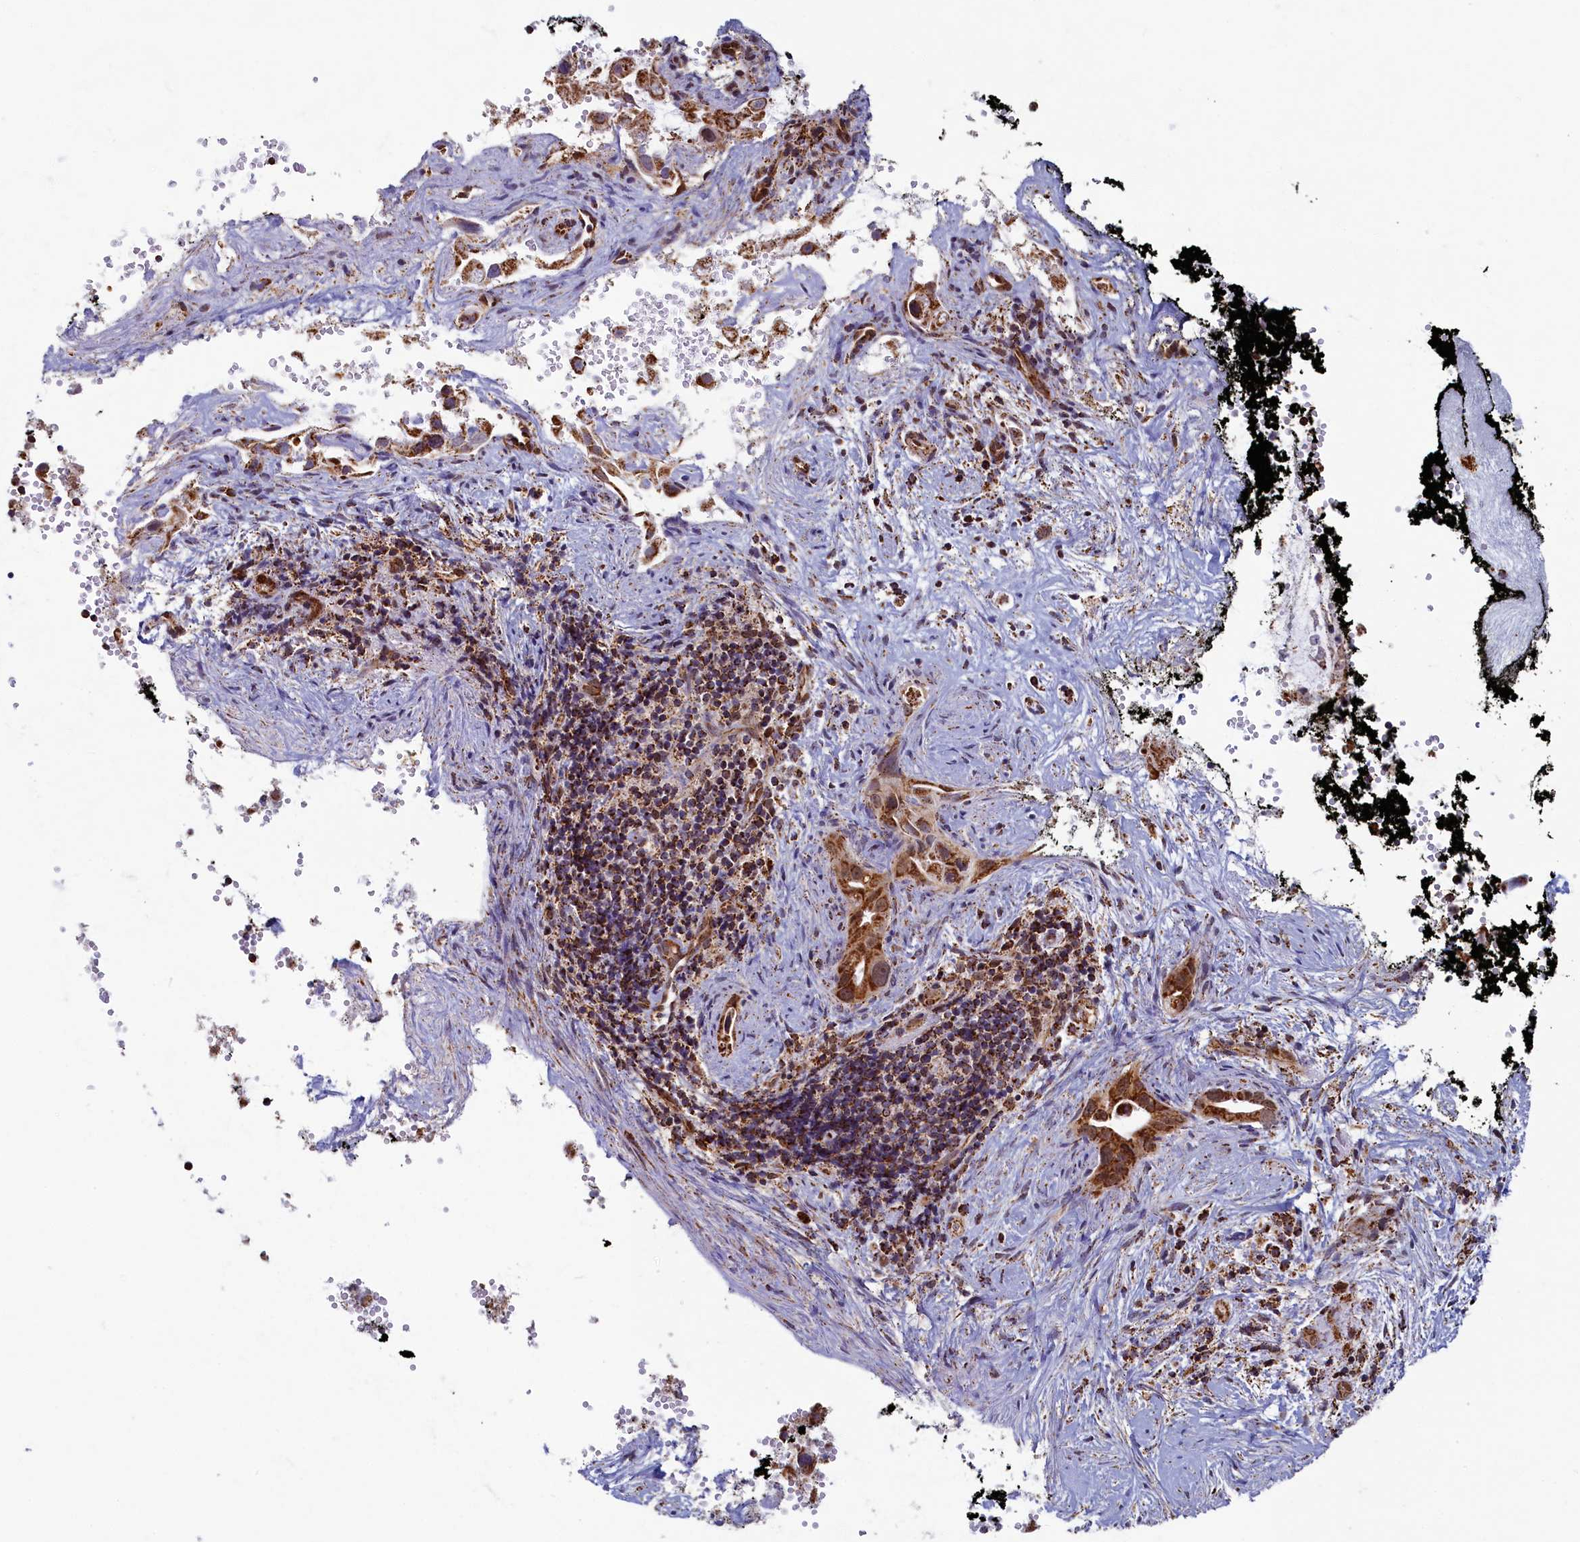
{"staining": {"intensity": "strong", "quantity": ">75%", "location": "cytoplasmic/membranous"}, "tissue": "pancreatic cancer", "cell_type": "Tumor cells", "image_type": "cancer", "snomed": [{"axis": "morphology", "description": "Inflammation, NOS"}, {"axis": "morphology", "description": "Adenocarcinoma, NOS"}, {"axis": "topography", "description": "Pancreas"}], "caption": "Tumor cells exhibit strong cytoplasmic/membranous staining in about >75% of cells in pancreatic adenocarcinoma.", "gene": "SPR", "patient": {"sex": "female", "age": 56}}